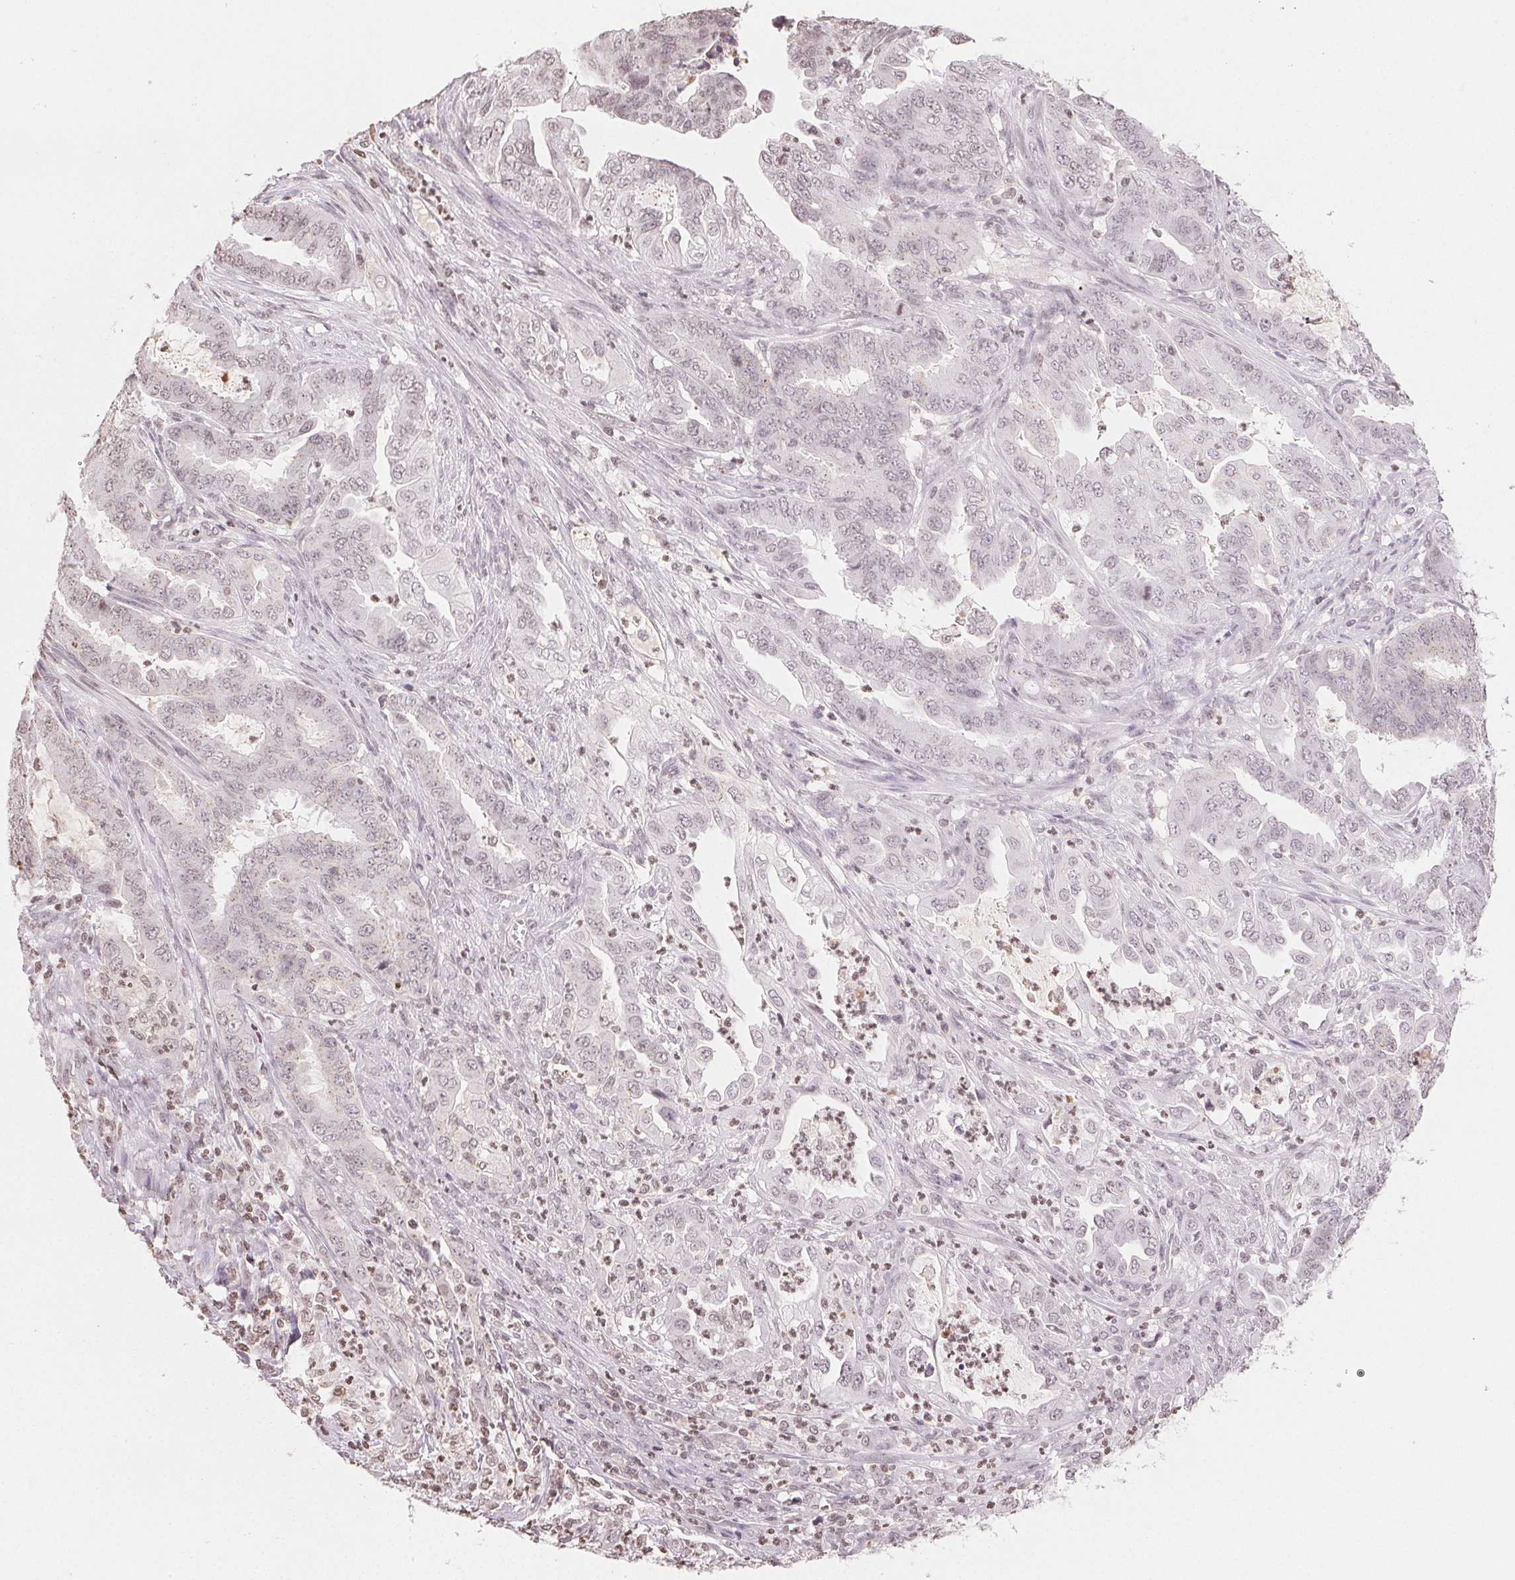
{"staining": {"intensity": "weak", "quantity": "<25%", "location": "cytoplasmic/membranous,nuclear"}, "tissue": "endometrial cancer", "cell_type": "Tumor cells", "image_type": "cancer", "snomed": [{"axis": "morphology", "description": "Adenocarcinoma, NOS"}, {"axis": "topography", "description": "Endometrium"}], "caption": "This is an immunohistochemistry (IHC) image of human endometrial cancer. There is no expression in tumor cells.", "gene": "TBP", "patient": {"sex": "female", "age": 51}}